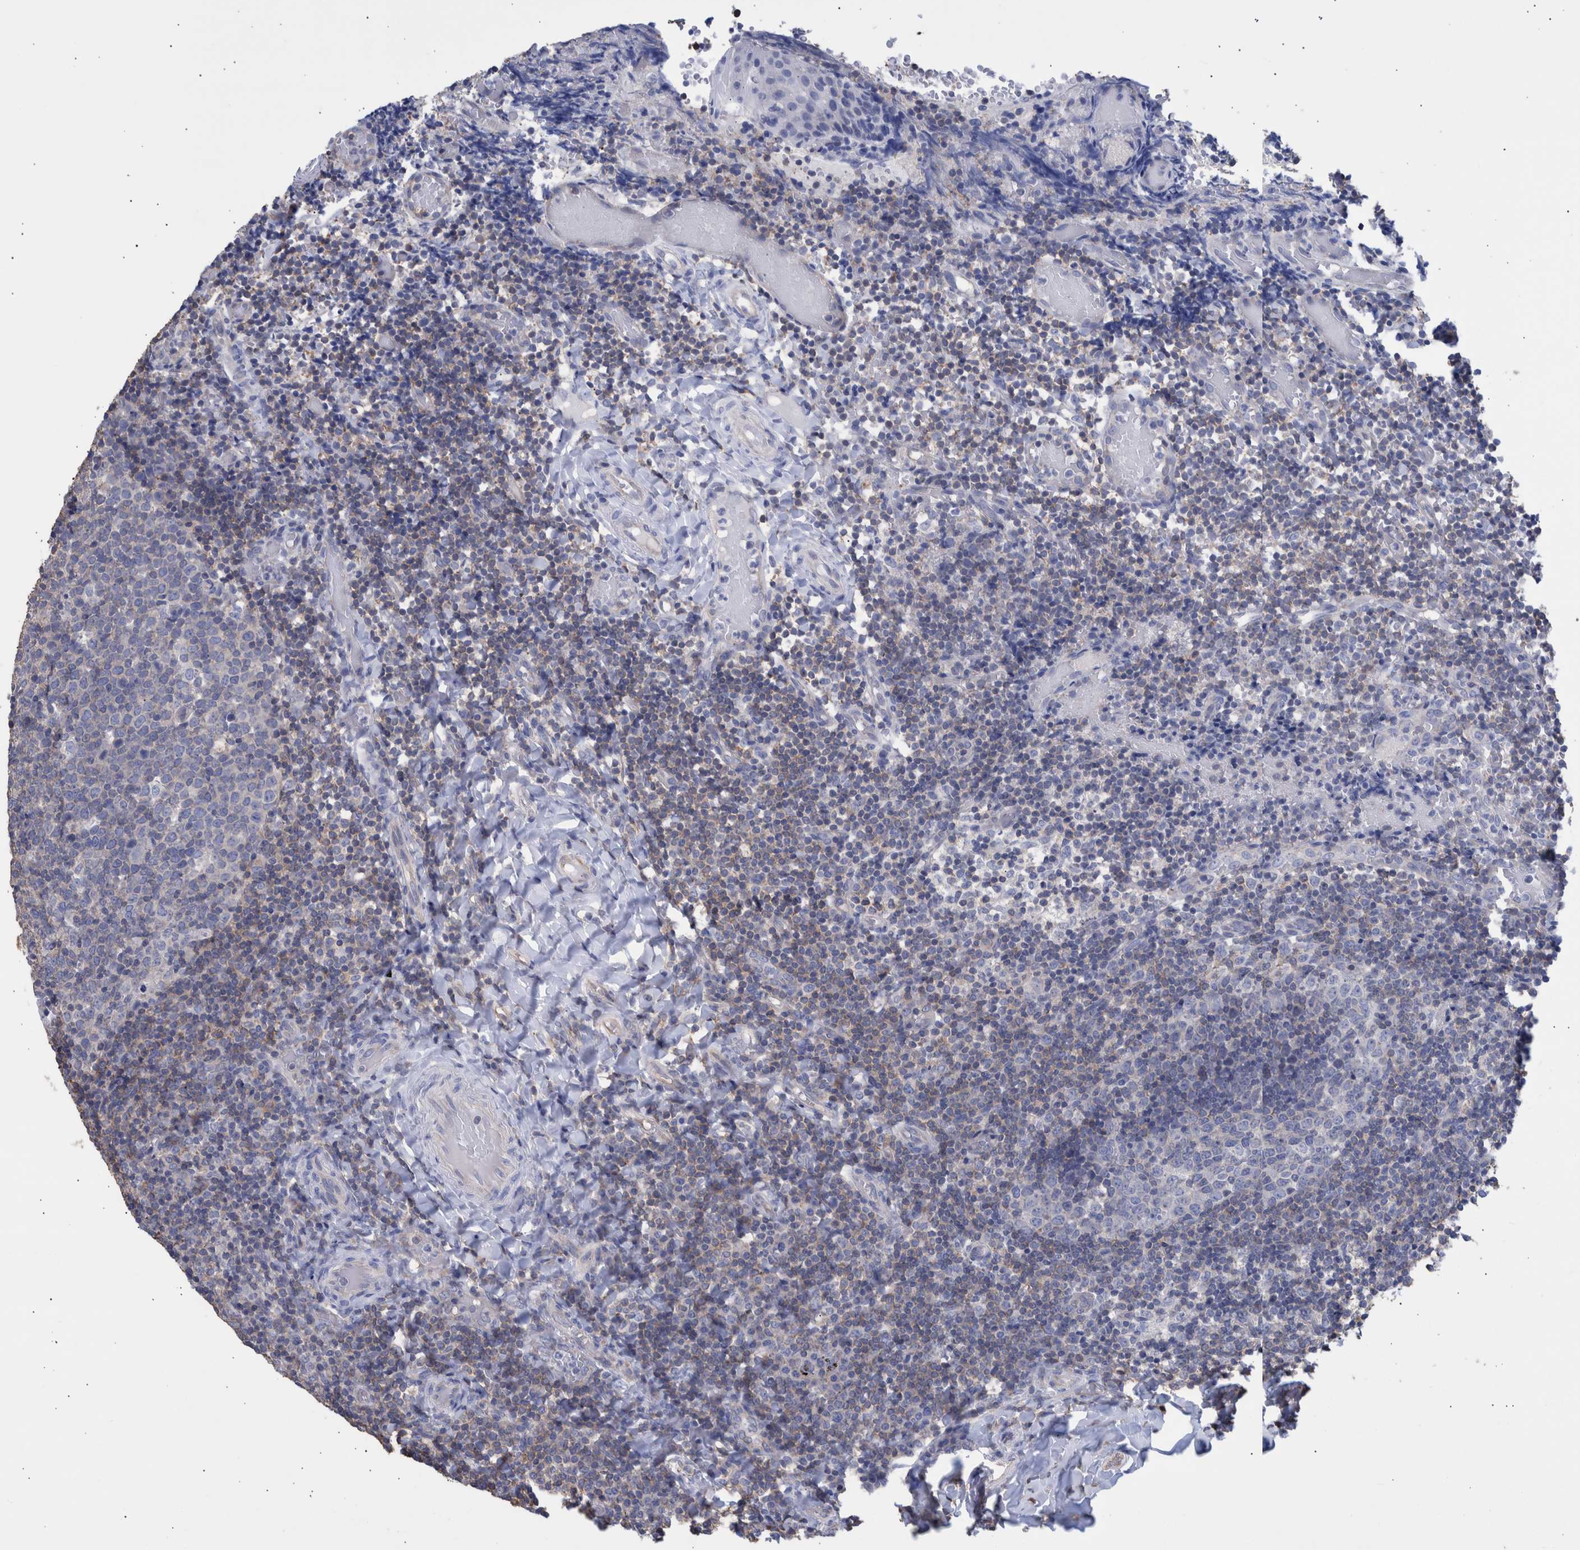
{"staining": {"intensity": "negative", "quantity": "none", "location": "none"}, "tissue": "tonsil", "cell_type": "Germinal center cells", "image_type": "normal", "snomed": [{"axis": "morphology", "description": "Normal tissue, NOS"}, {"axis": "topography", "description": "Tonsil"}], "caption": "Protein analysis of normal tonsil exhibits no significant expression in germinal center cells.", "gene": "PPP3CC", "patient": {"sex": "female", "age": 19}}